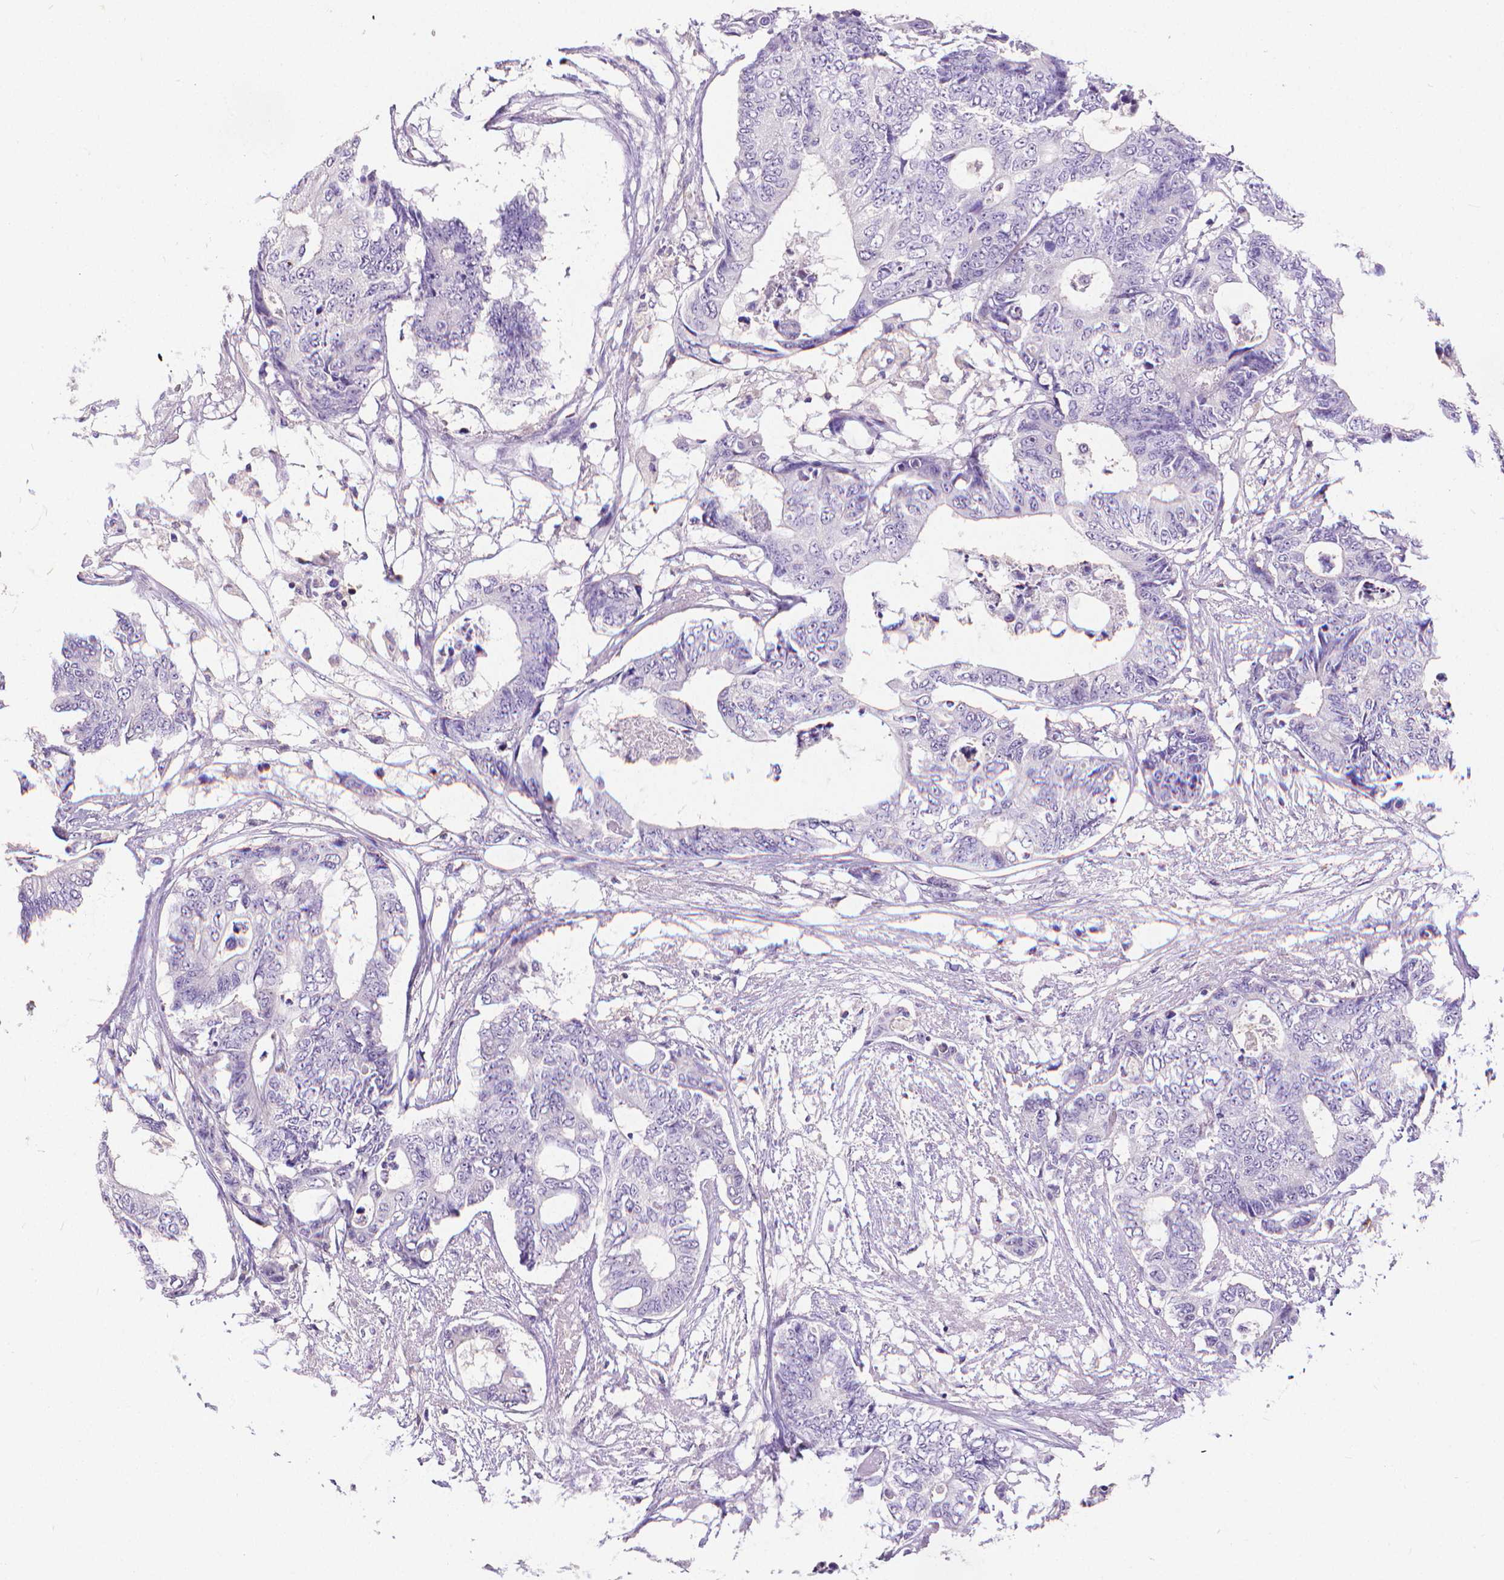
{"staining": {"intensity": "negative", "quantity": "none", "location": "none"}, "tissue": "colorectal cancer", "cell_type": "Tumor cells", "image_type": "cancer", "snomed": [{"axis": "morphology", "description": "Adenocarcinoma, NOS"}, {"axis": "topography", "description": "Colon"}], "caption": "The photomicrograph shows no significant staining in tumor cells of adenocarcinoma (colorectal).", "gene": "CD4", "patient": {"sex": "female", "age": 48}}